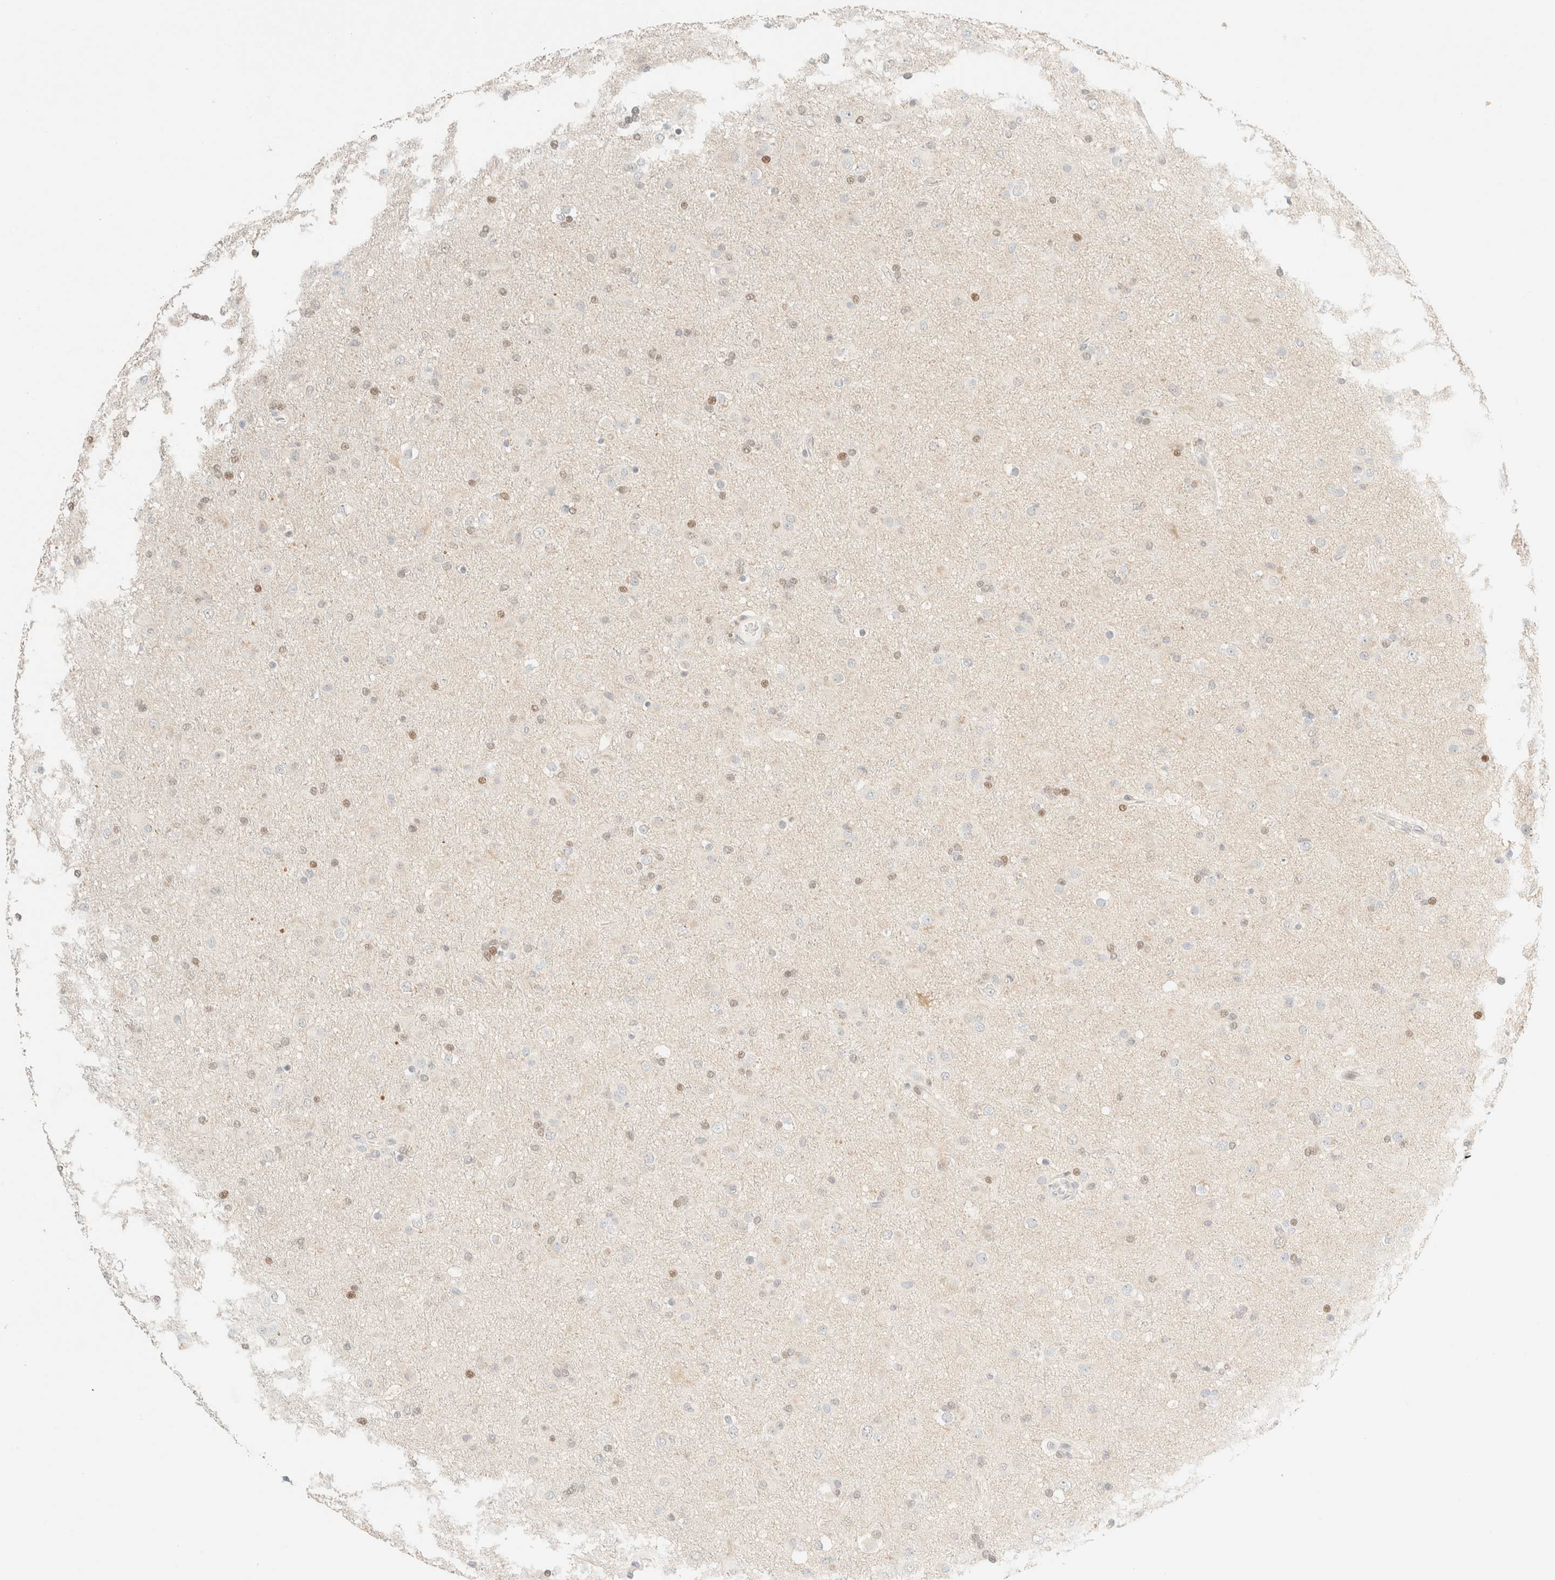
{"staining": {"intensity": "weak", "quantity": "<25%", "location": "nuclear"}, "tissue": "glioma", "cell_type": "Tumor cells", "image_type": "cancer", "snomed": [{"axis": "morphology", "description": "Glioma, malignant, Low grade"}, {"axis": "topography", "description": "Brain"}], "caption": "Tumor cells show no significant expression in glioma. (DAB (3,3'-diaminobenzidine) immunohistochemistry, high magnification).", "gene": "TSR1", "patient": {"sex": "male", "age": 65}}